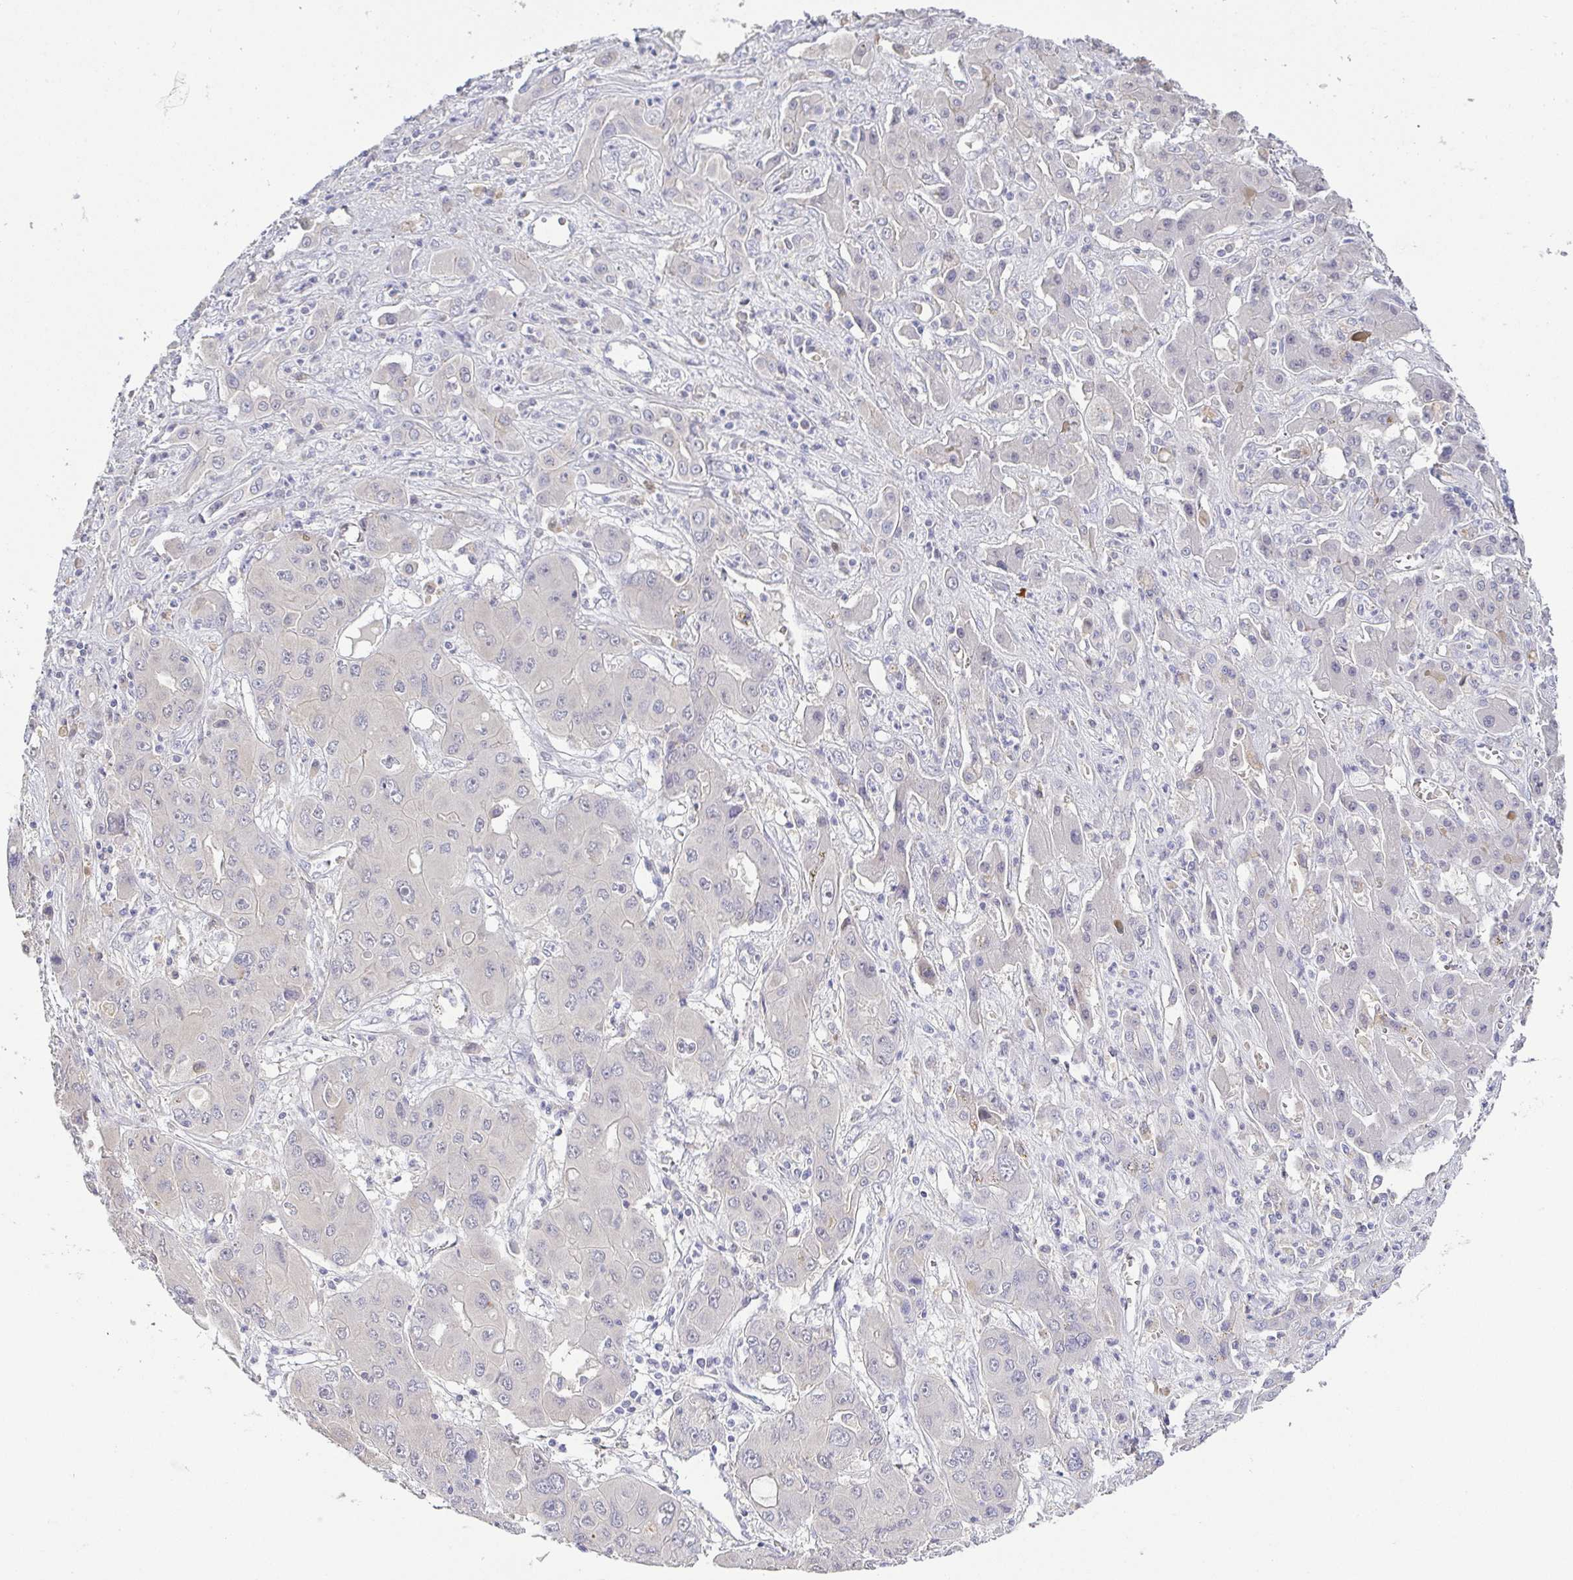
{"staining": {"intensity": "negative", "quantity": "none", "location": "none"}, "tissue": "liver cancer", "cell_type": "Tumor cells", "image_type": "cancer", "snomed": [{"axis": "morphology", "description": "Cholangiocarcinoma"}, {"axis": "topography", "description": "Liver"}], "caption": "Tumor cells show no significant protein positivity in liver cholangiocarcinoma.", "gene": "RNASE7", "patient": {"sex": "male", "age": 67}}